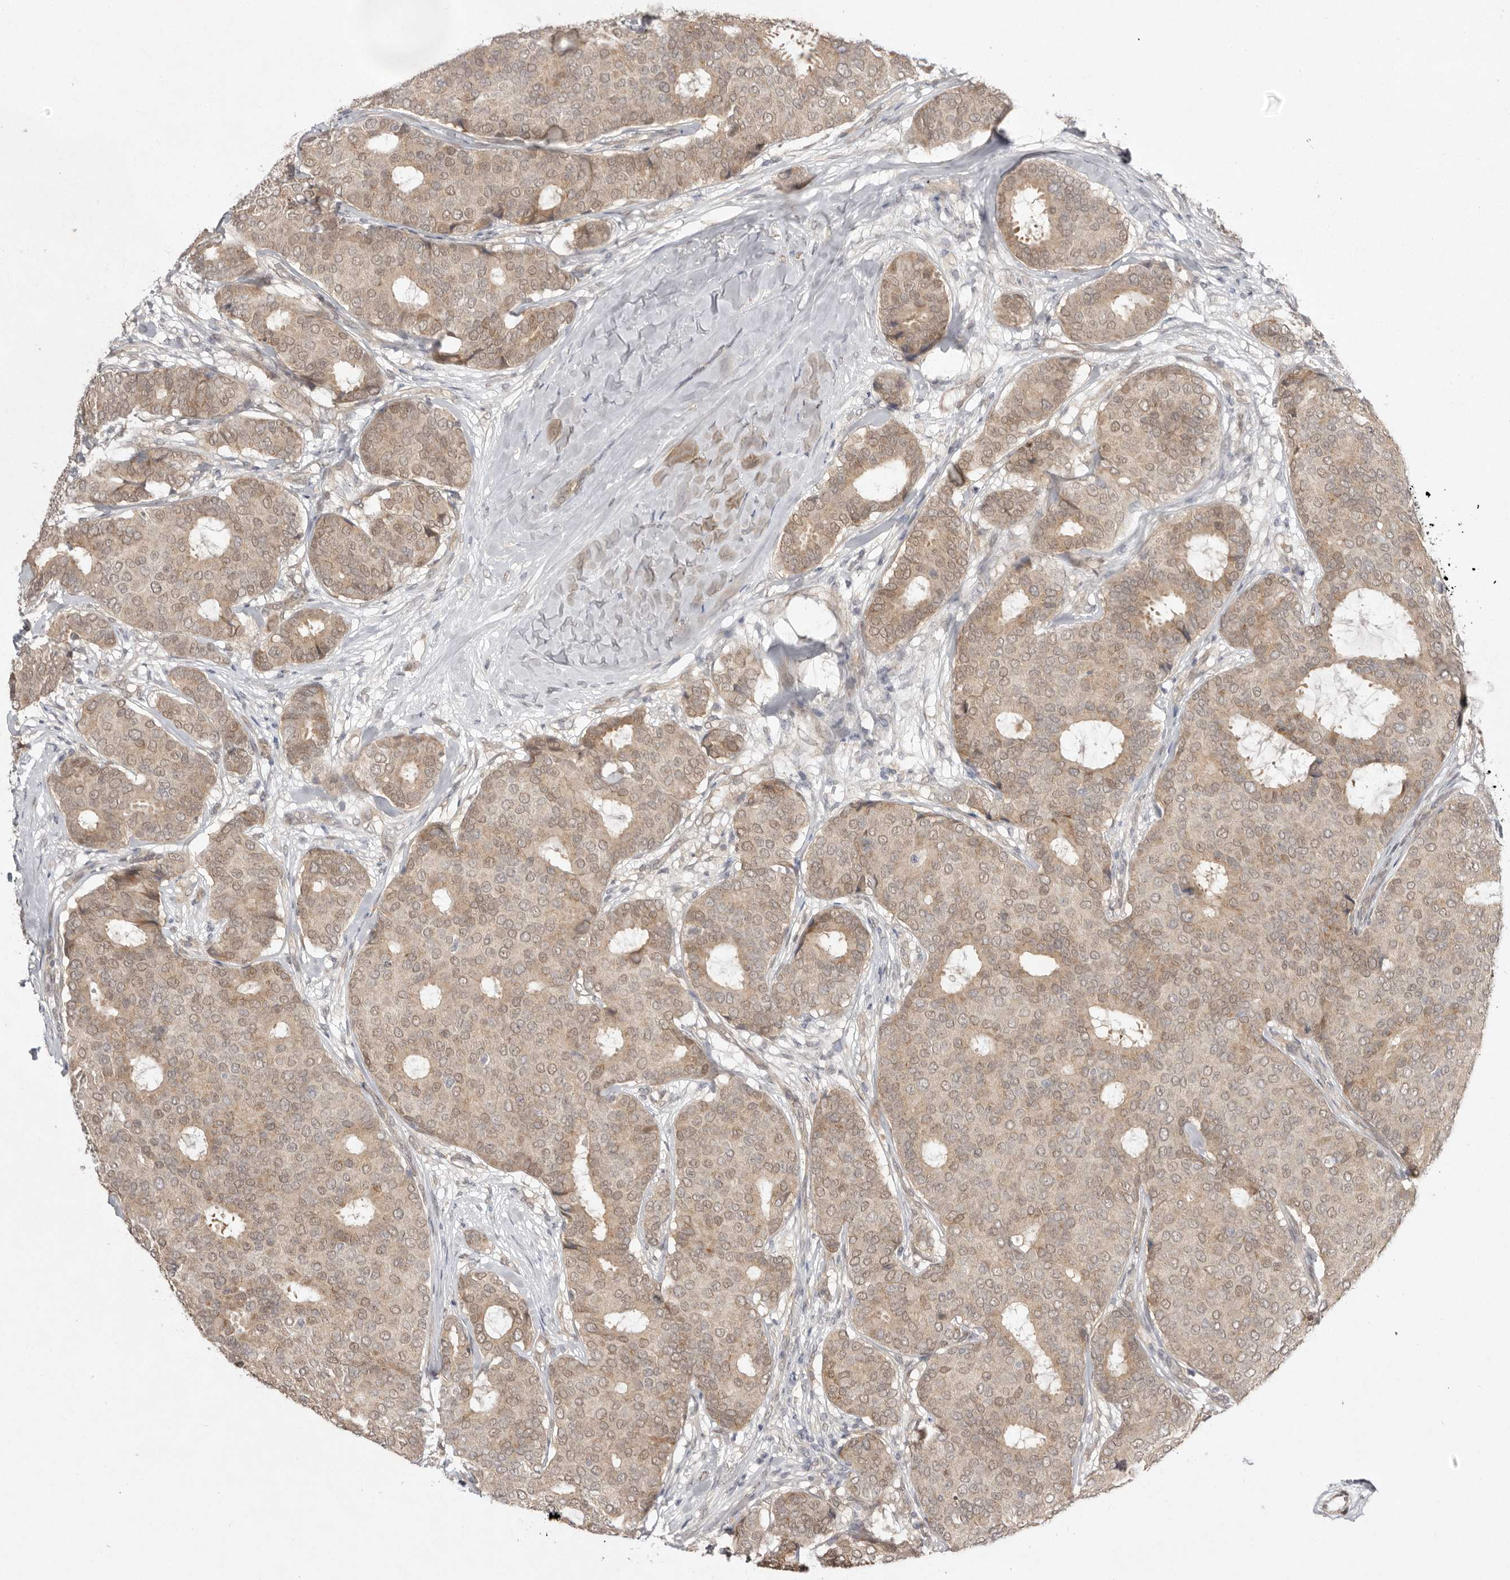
{"staining": {"intensity": "weak", "quantity": ">75%", "location": "cytoplasmic/membranous,nuclear"}, "tissue": "breast cancer", "cell_type": "Tumor cells", "image_type": "cancer", "snomed": [{"axis": "morphology", "description": "Duct carcinoma"}, {"axis": "topography", "description": "Breast"}], "caption": "This is an image of IHC staining of intraductal carcinoma (breast), which shows weak expression in the cytoplasmic/membranous and nuclear of tumor cells.", "gene": "NSUN4", "patient": {"sex": "female", "age": 75}}